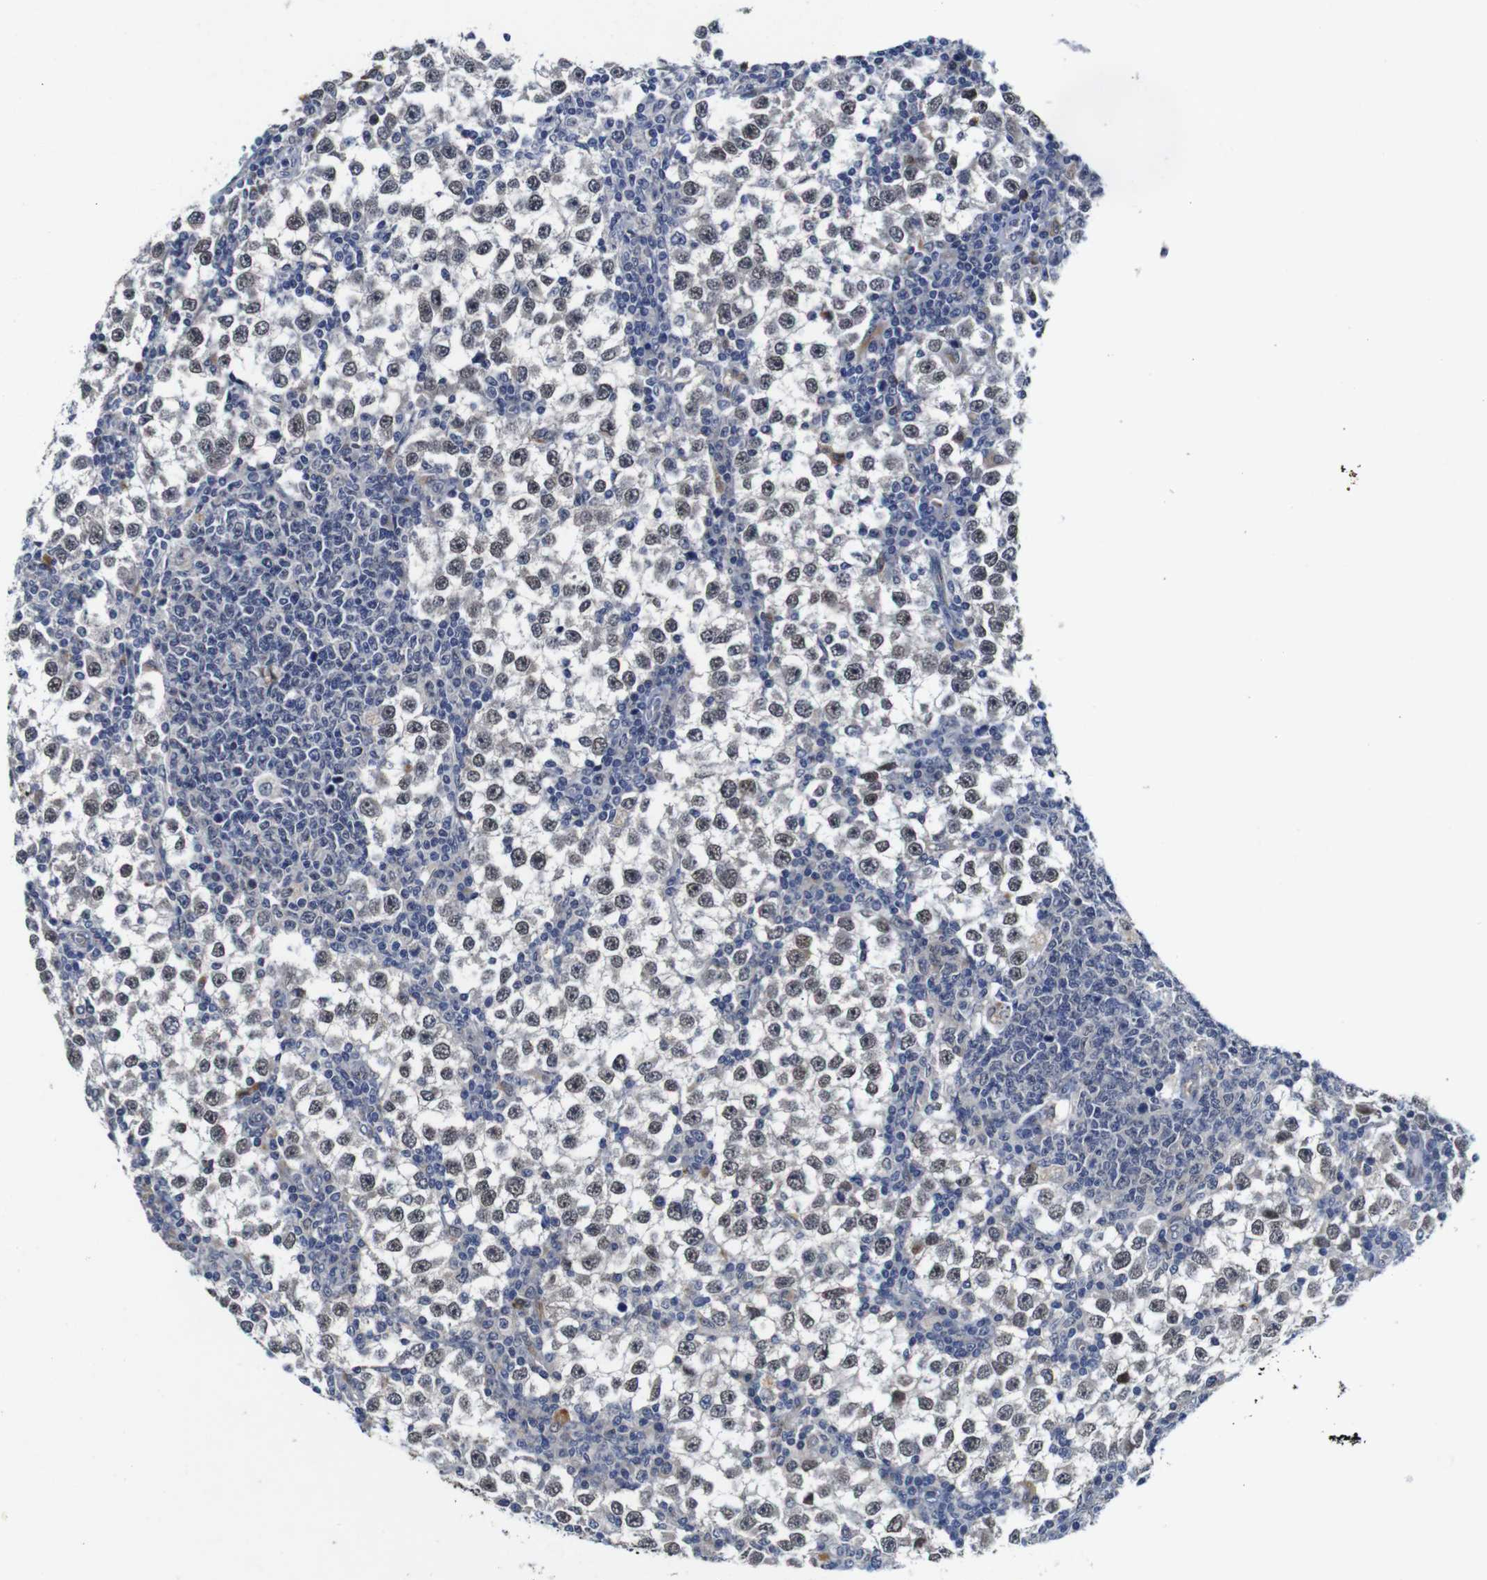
{"staining": {"intensity": "weak", "quantity": ">75%", "location": "nuclear"}, "tissue": "testis cancer", "cell_type": "Tumor cells", "image_type": "cancer", "snomed": [{"axis": "morphology", "description": "Seminoma, NOS"}, {"axis": "topography", "description": "Testis"}], "caption": "Human testis seminoma stained with a protein marker exhibits weak staining in tumor cells.", "gene": "FURIN", "patient": {"sex": "male", "age": 65}}